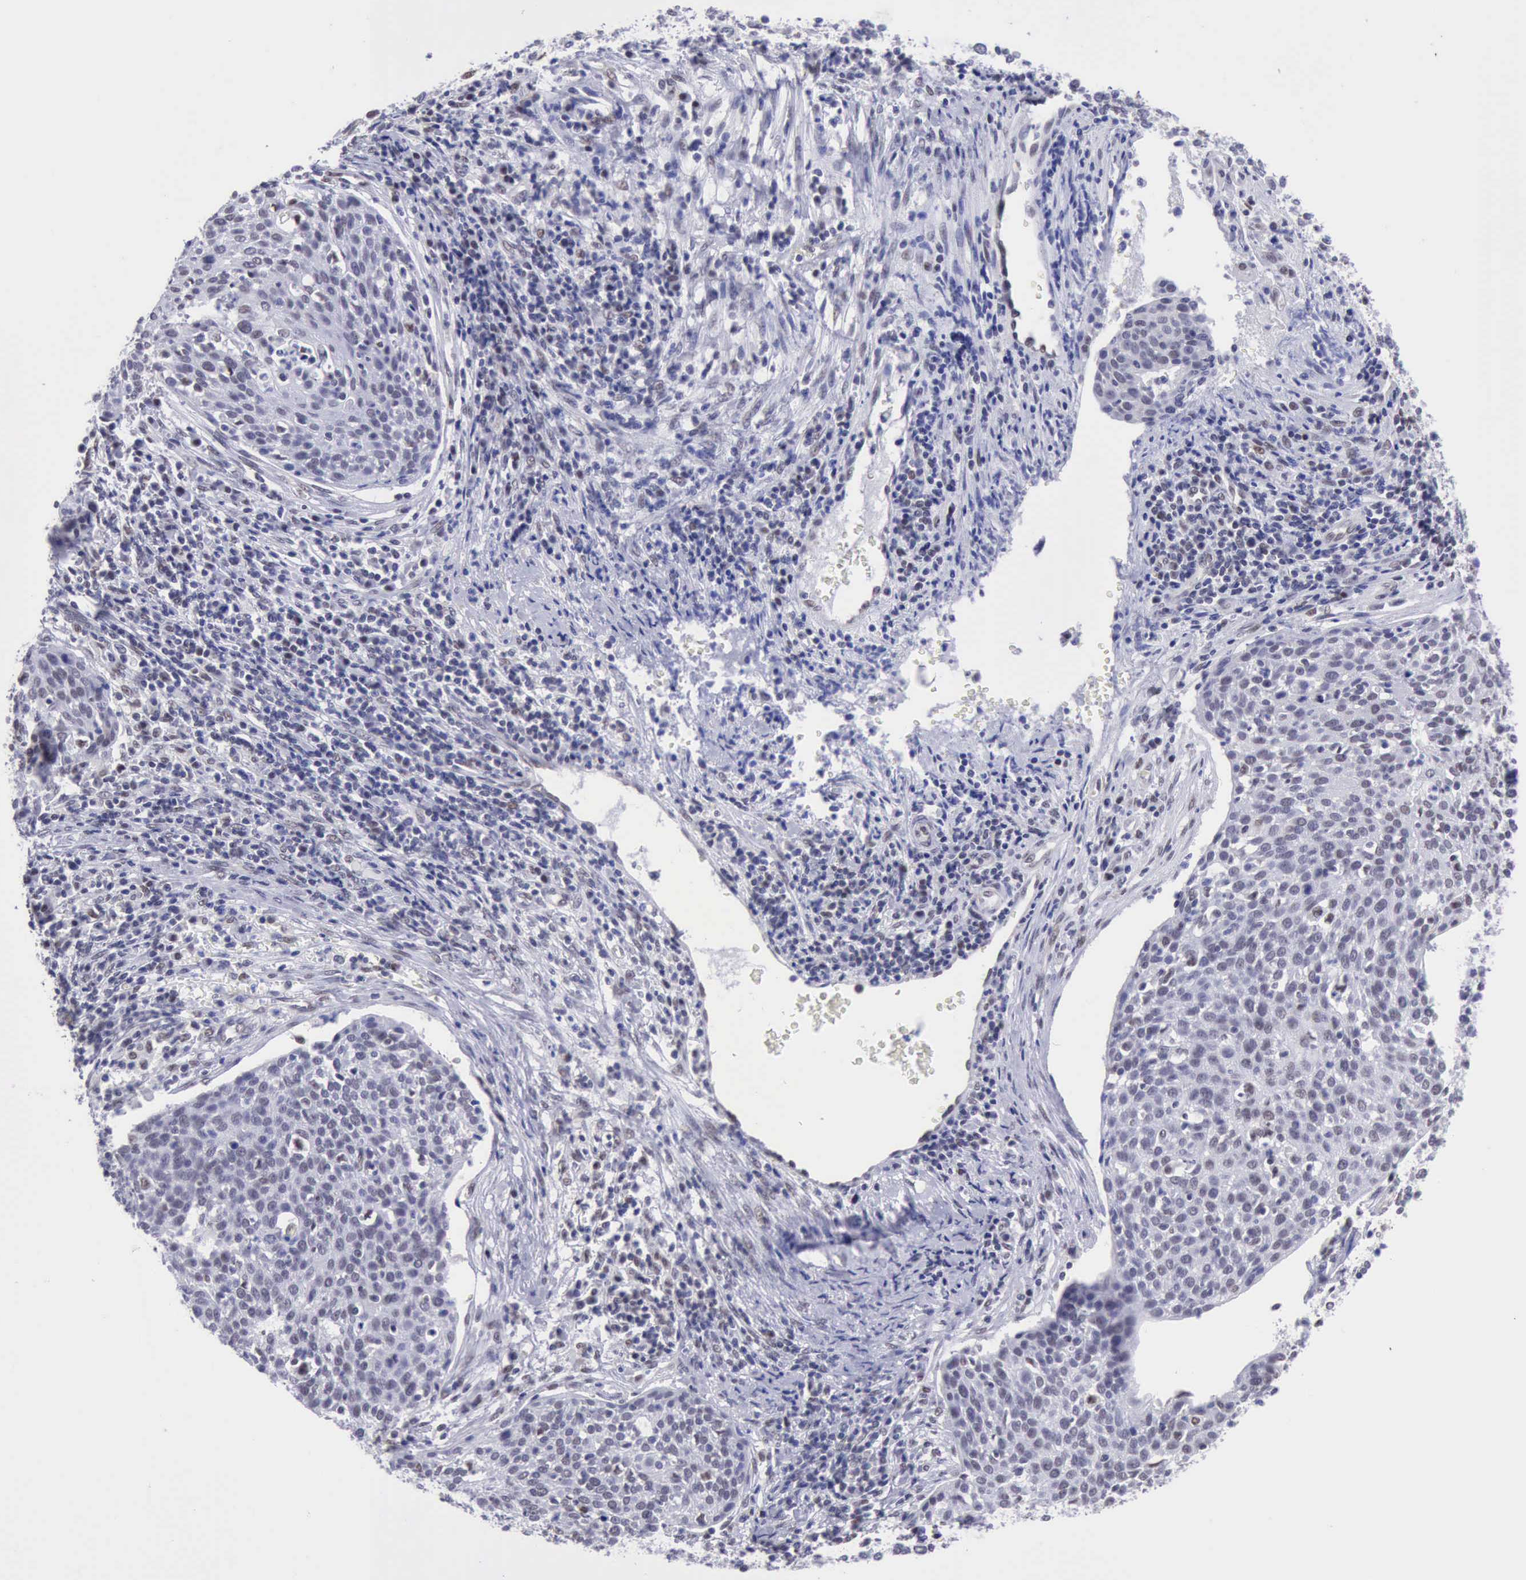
{"staining": {"intensity": "weak", "quantity": "25%-75%", "location": "nuclear"}, "tissue": "cervical cancer", "cell_type": "Tumor cells", "image_type": "cancer", "snomed": [{"axis": "morphology", "description": "Squamous cell carcinoma, NOS"}, {"axis": "topography", "description": "Cervix"}], "caption": "DAB (3,3'-diaminobenzidine) immunohistochemical staining of cervical cancer demonstrates weak nuclear protein expression in approximately 25%-75% of tumor cells.", "gene": "ERCC4", "patient": {"sex": "female", "age": 38}}